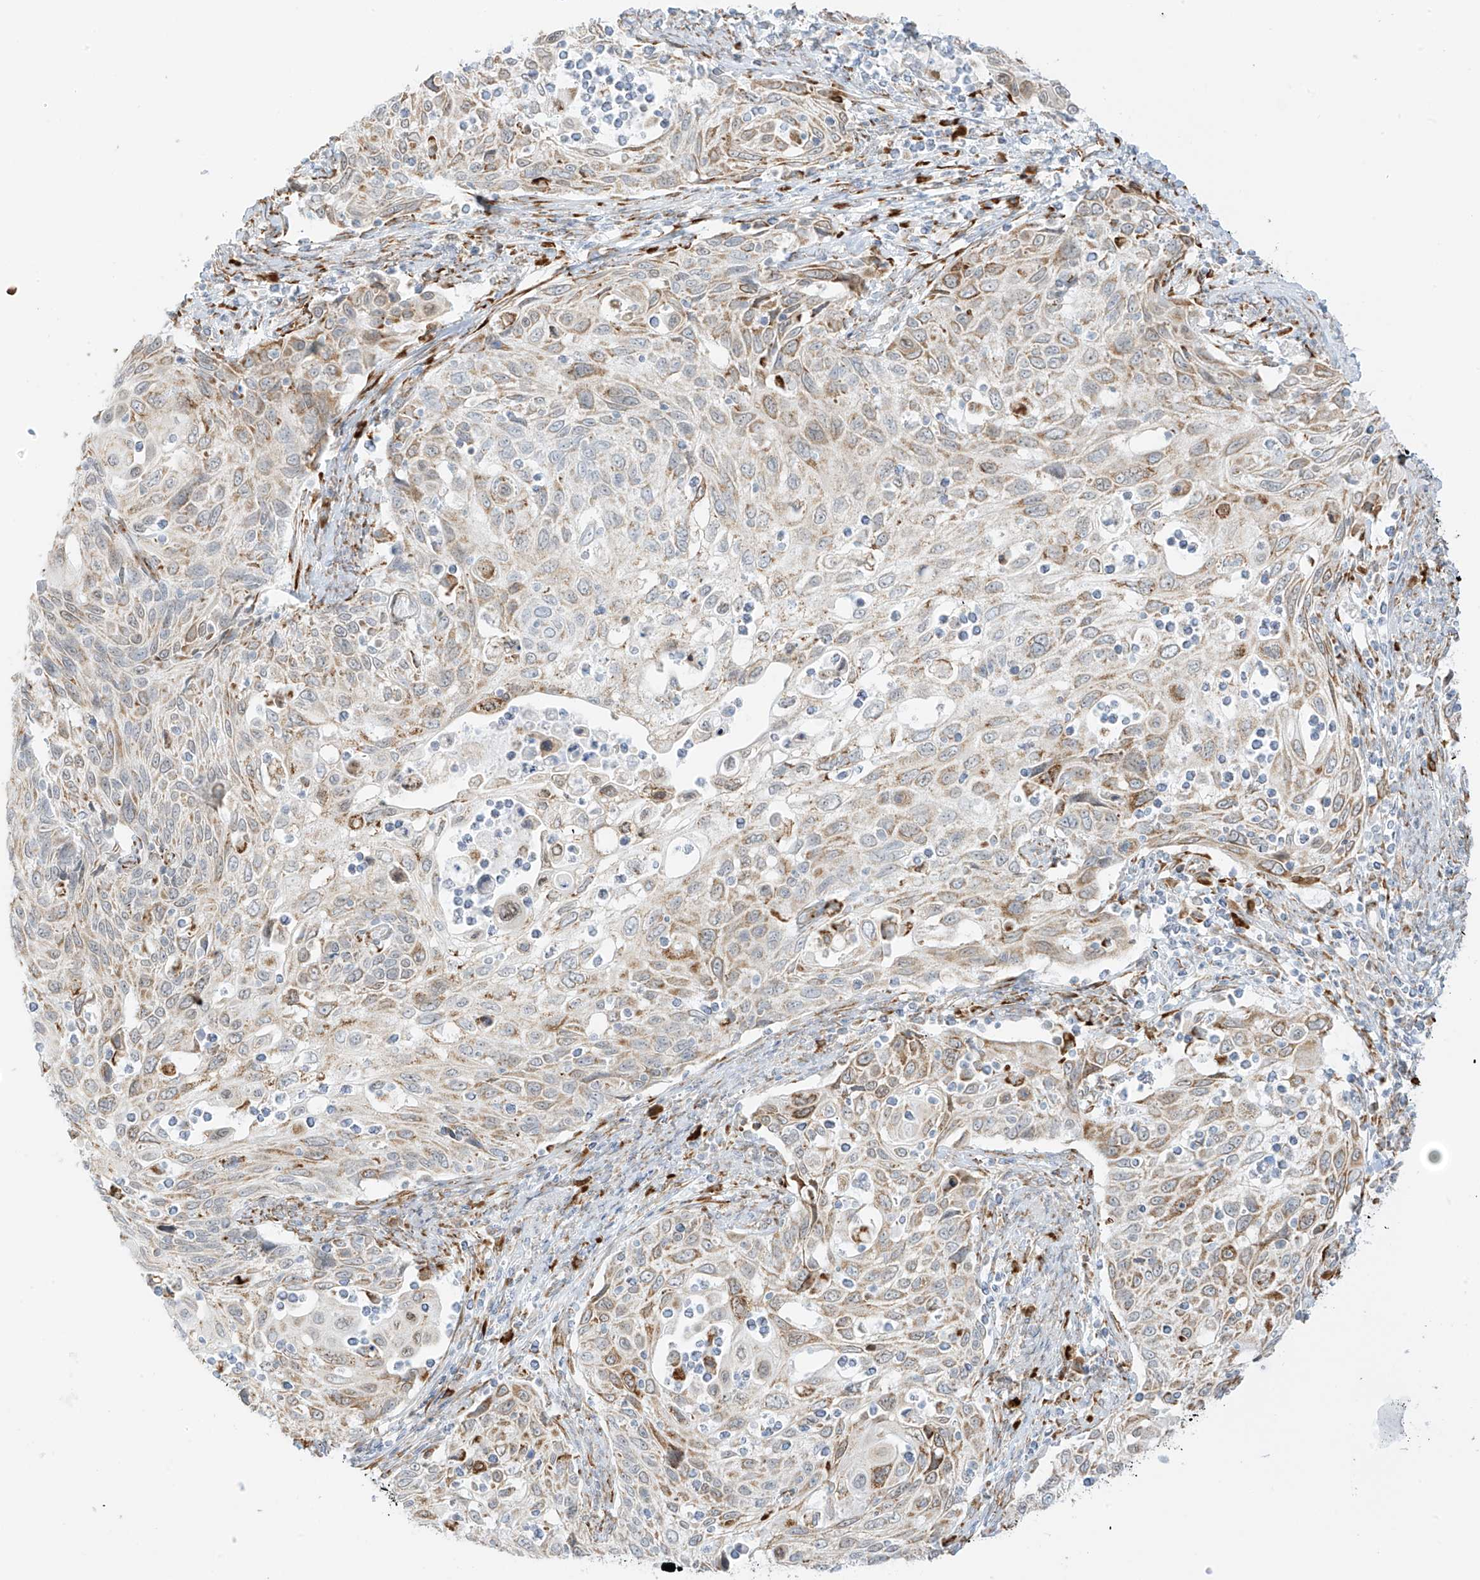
{"staining": {"intensity": "weak", "quantity": ">75%", "location": "cytoplasmic/membranous"}, "tissue": "cervical cancer", "cell_type": "Tumor cells", "image_type": "cancer", "snomed": [{"axis": "morphology", "description": "Squamous cell carcinoma, NOS"}, {"axis": "topography", "description": "Cervix"}], "caption": "High-magnification brightfield microscopy of cervical cancer (squamous cell carcinoma) stained with DAB (3,3'-diaminobenzidine) (brown) and counterstained with hematoxylin (blue). tumor cells exhibit weak cytoplasmic/membranous positivity is seen in approximately>75% of cells.", "gene": "LRRC59", "patient": {"sex": "female", "age": 70}}